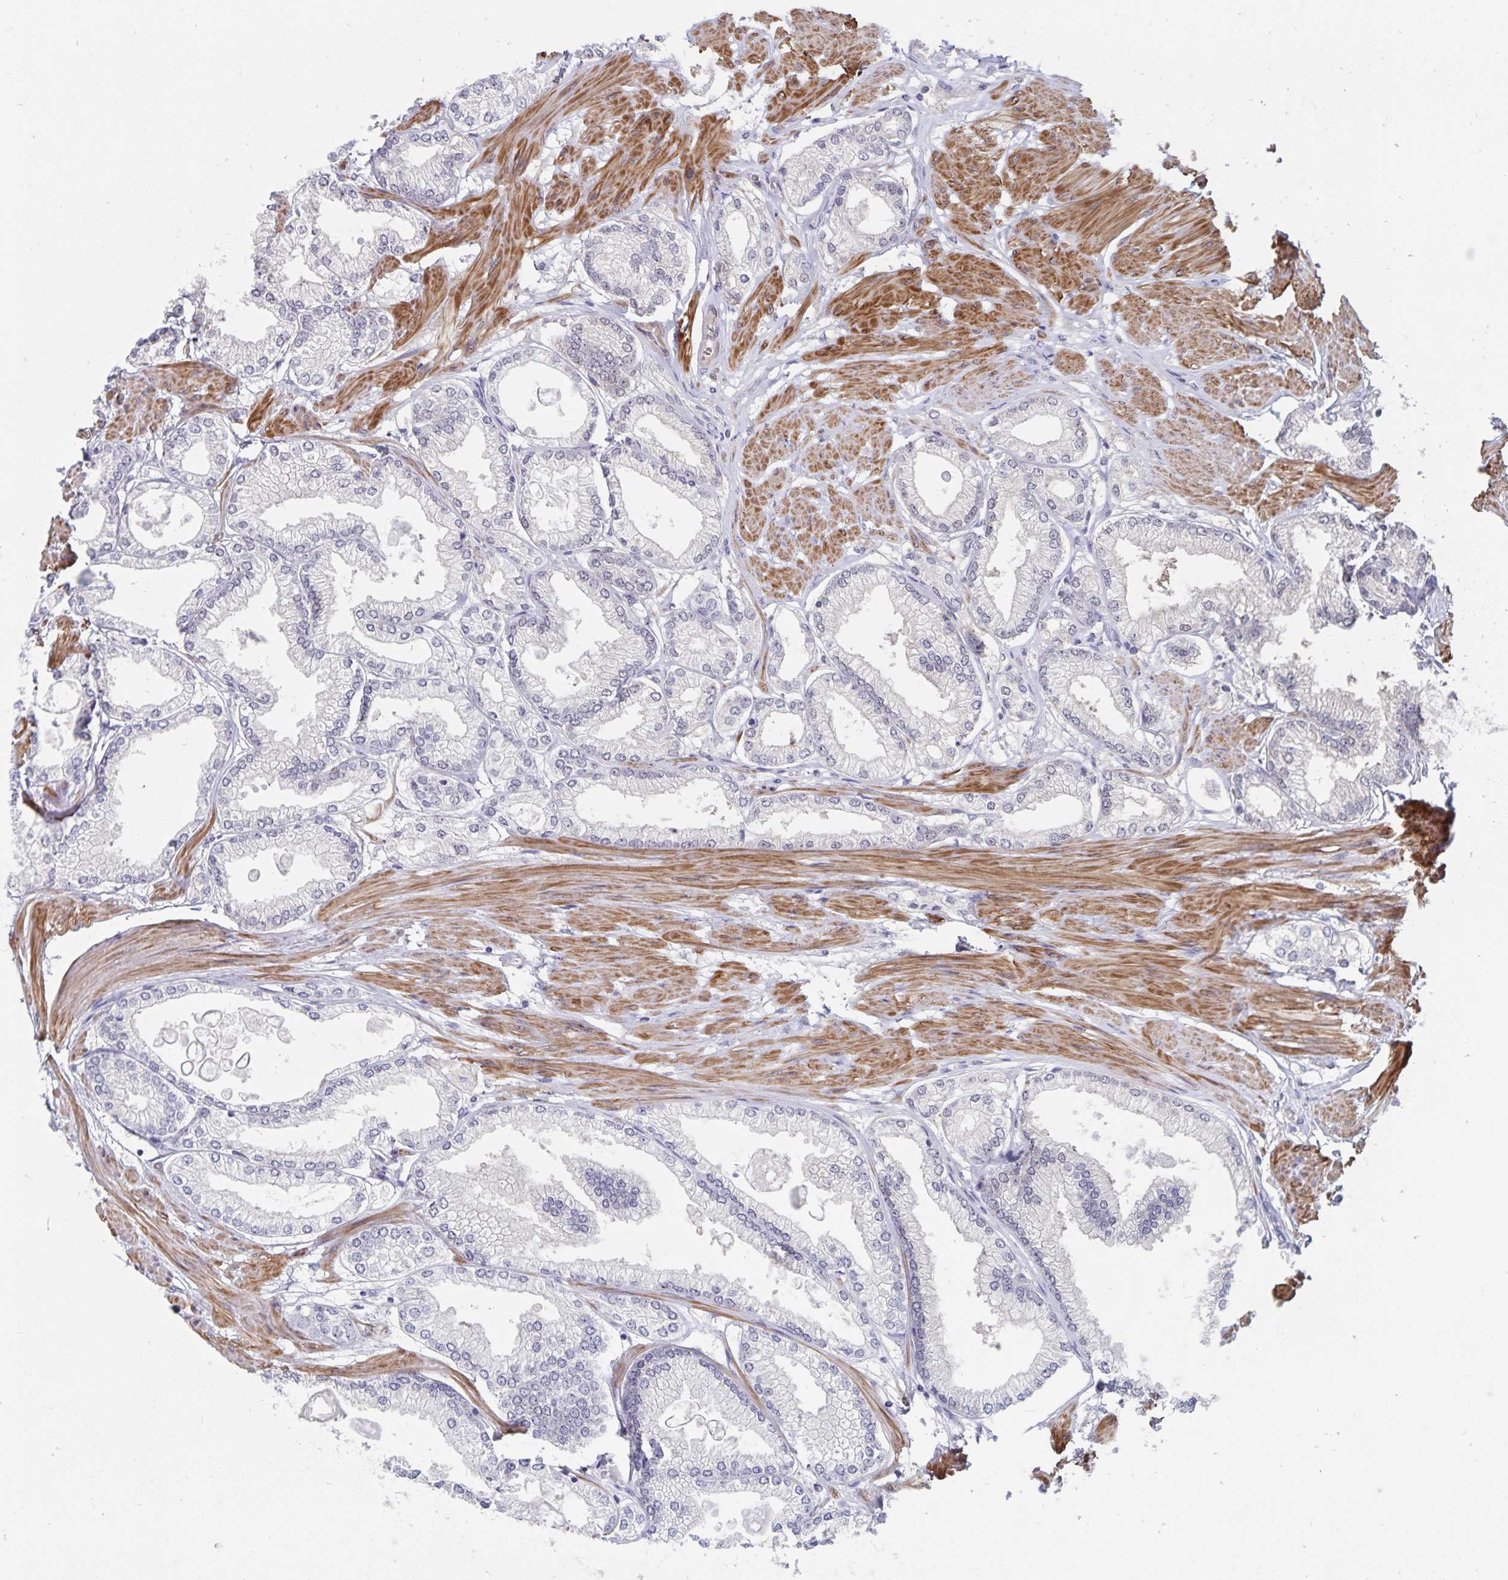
{"staining": {"intensity": "negative", "quantity": "none", "location": "none"}, "tissue": "prostate cancer", "cell_type": "Tumor cells", "image_type": "cancer", "snomed": [{"axis": "morphology", "description": "Adenocarcinoma, High grade"}, {"axis": "topography", "description": "Prostate"}], "caption": "Immunohistochemistry (IHC) of adenocarcinoma (high-grade) (prostate) reveals no staining in tumor cells.", "gene": "BAG6", "patient": {"sex": "male", "age": 68}}